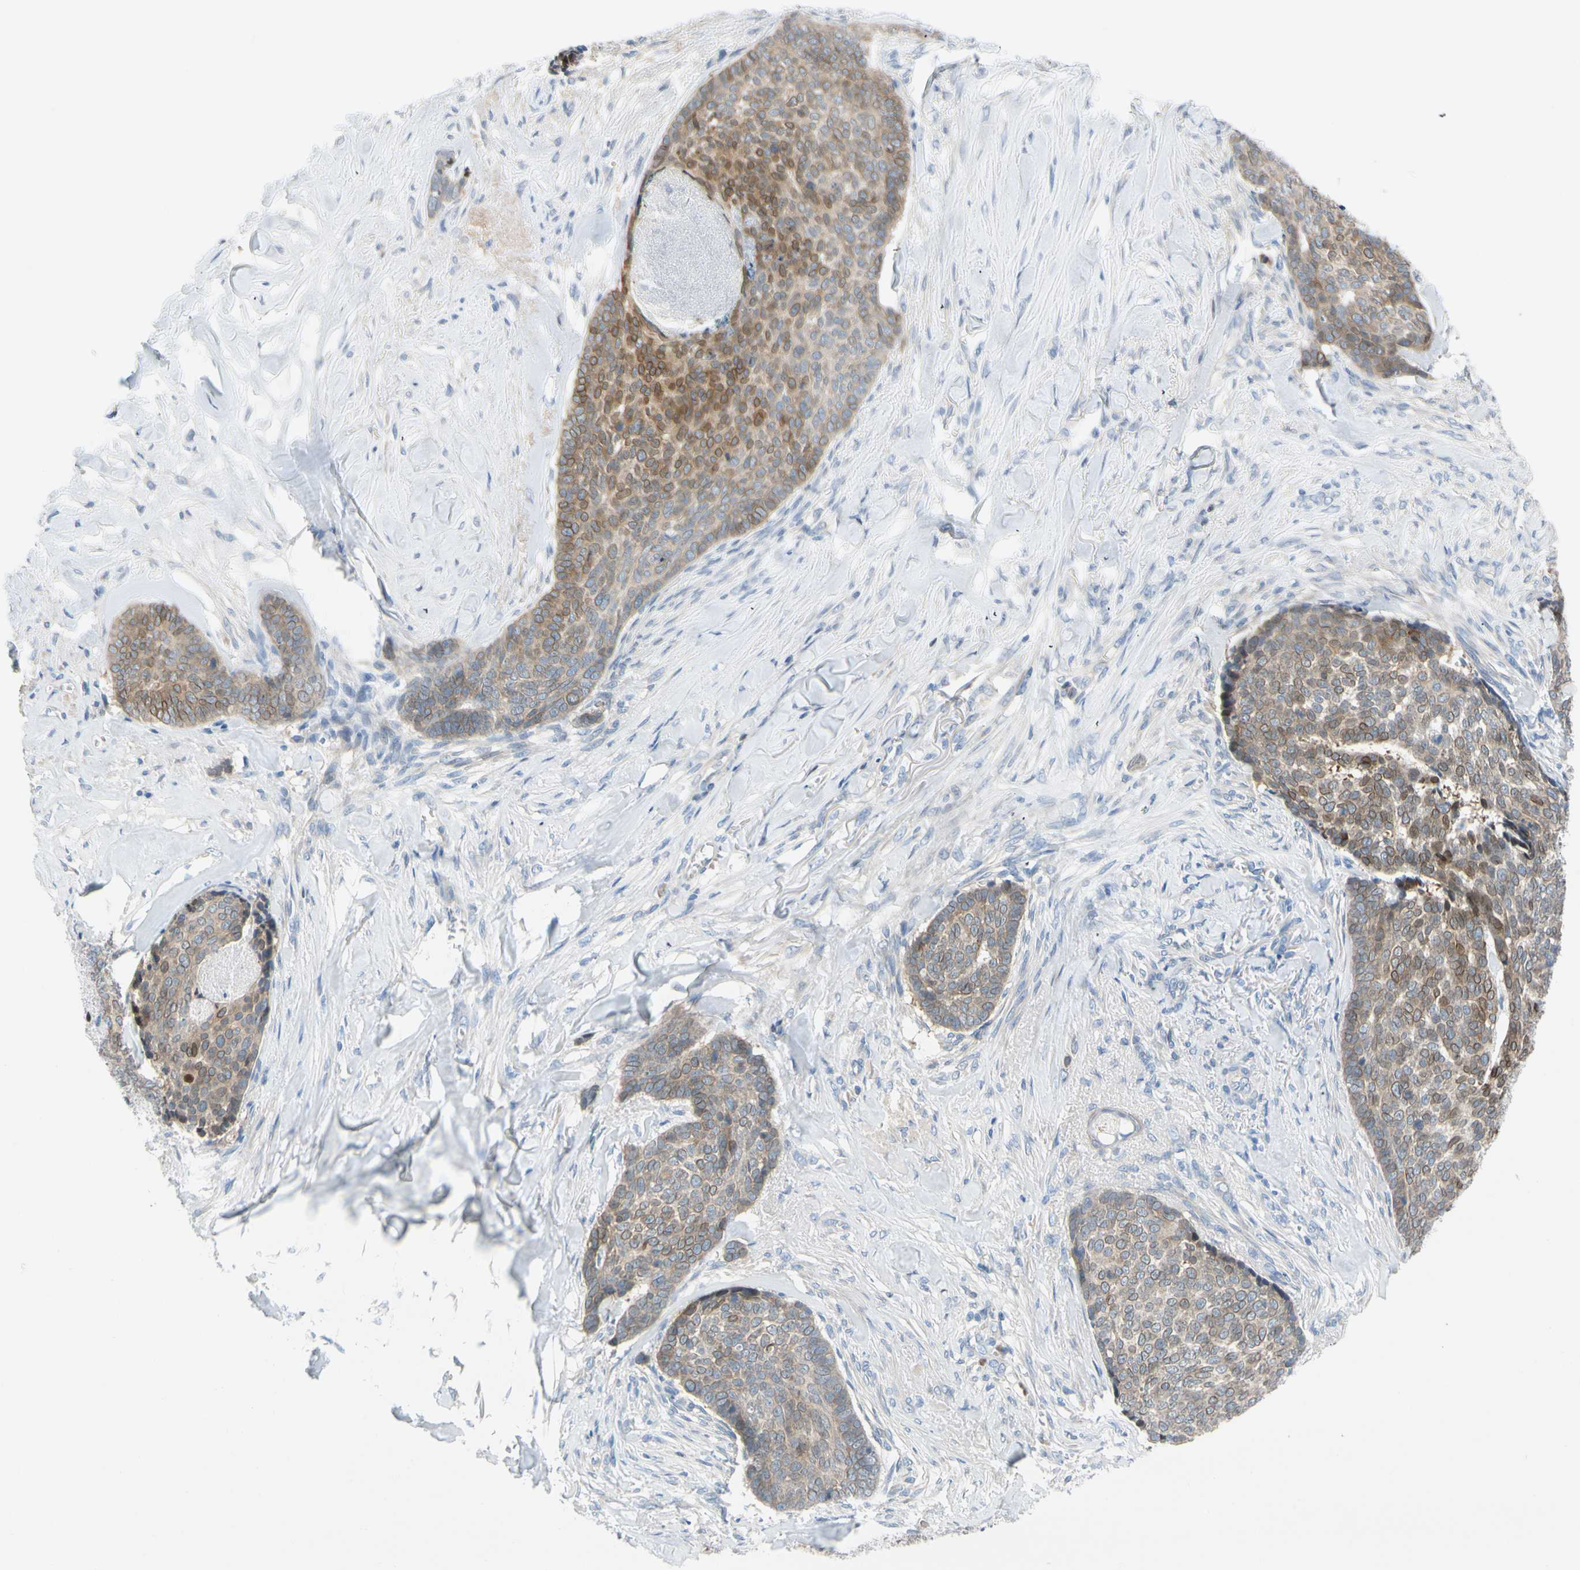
{"staining": {"intensity": "moderate", "quantity": "25%-75%", "location": "cytoplasmic/membranous,nuclear"}, "tissue": "skin cancer", "cell_type": "Tumor cells", "image_type": "cancer", "snomed": [{"axis": "morphology", "description": "Basal cell carcinoma"}, {"axis": "topography", "description": "Skin"}], "caption": "The image demonstrates immunohistochemical staining of skin cancer. There is moderate cytoplasmic/membranous and nuclear positivity is appreciated in about 25%-75% of tumor cells. Nuclei are stained in blue.", "gene": "ZNF132", "patient": {"sex": "male", "age": 84}}